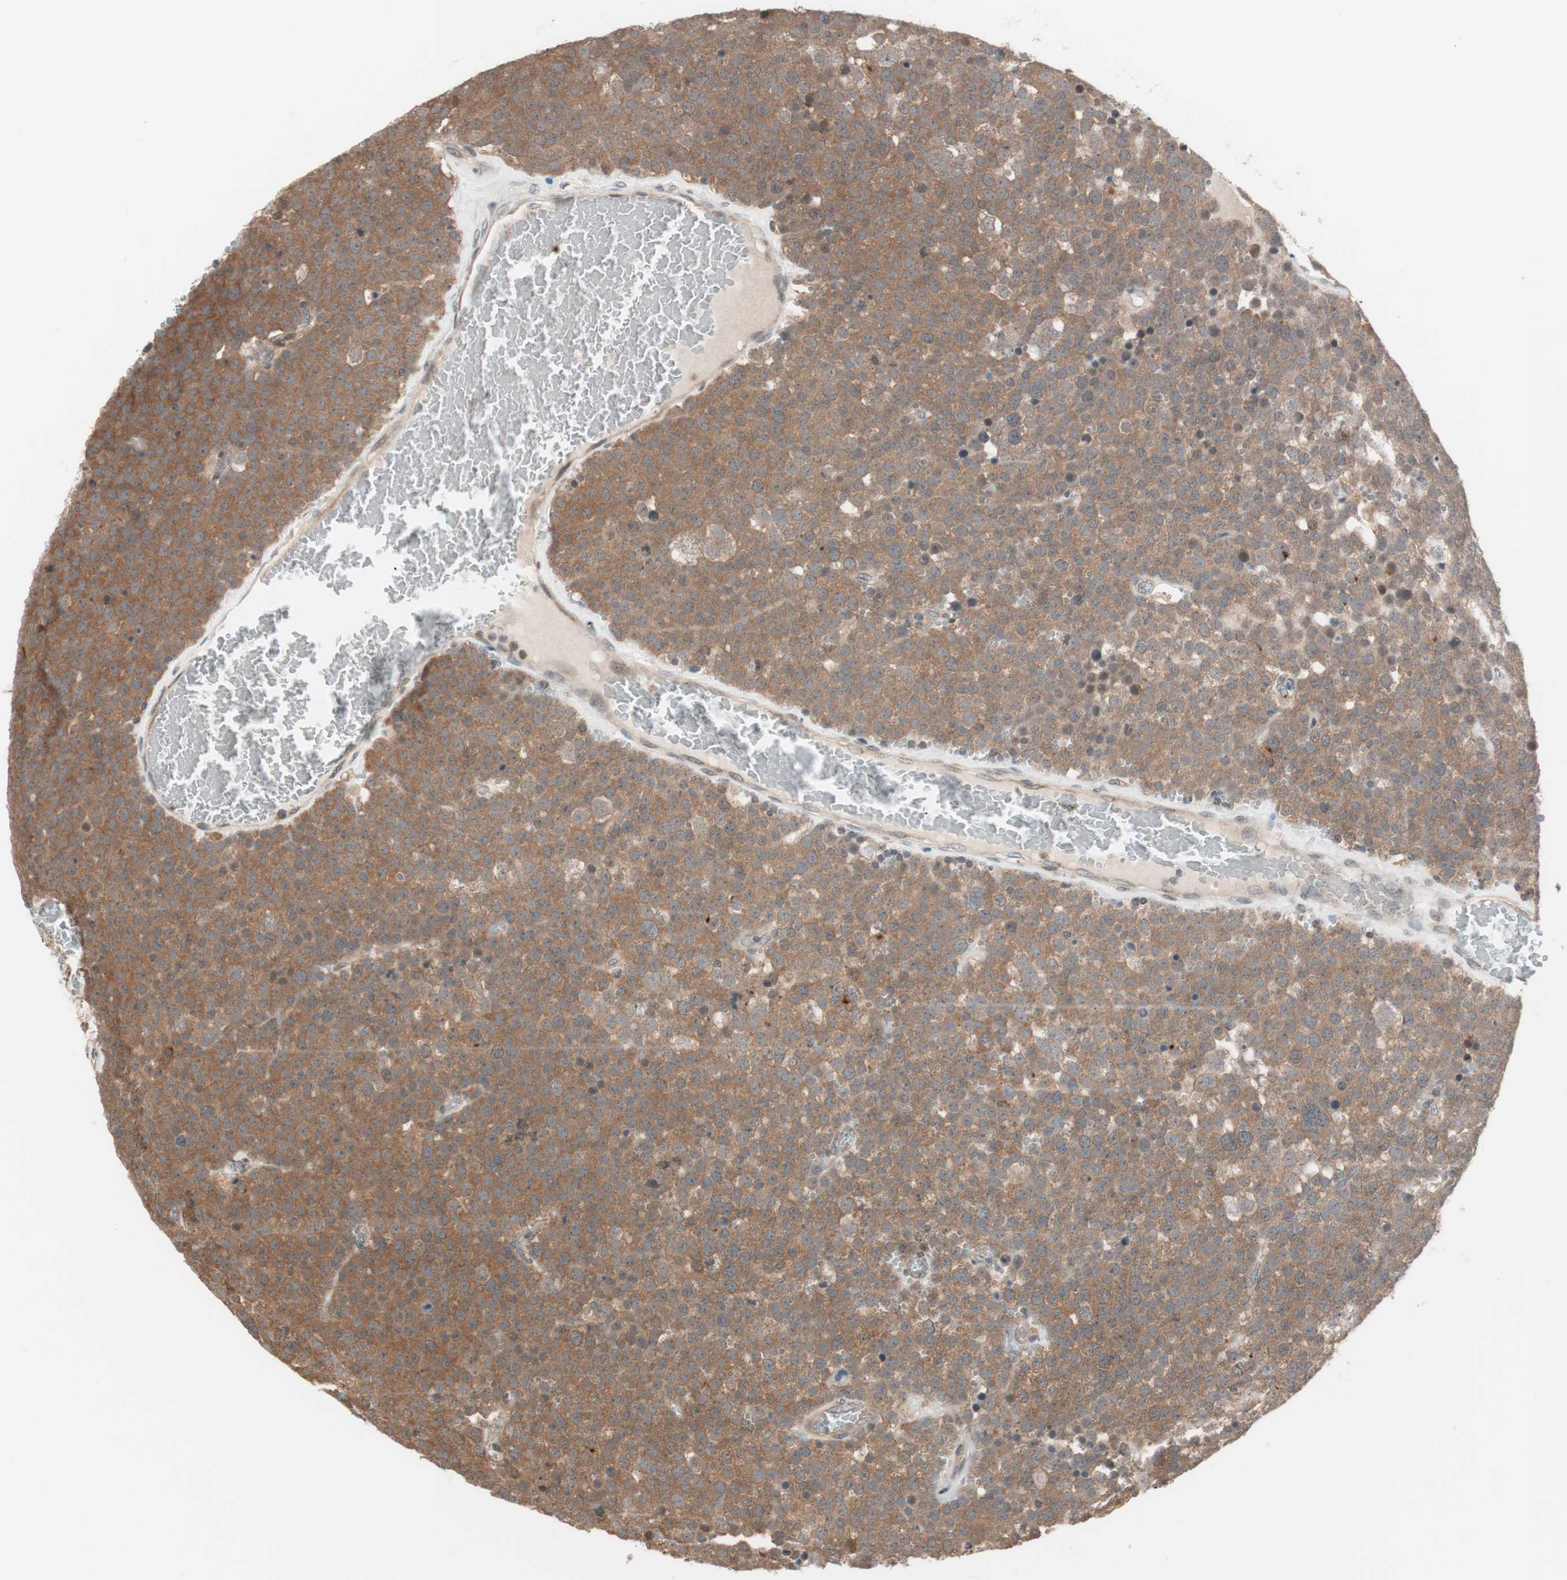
{"staining": {"intensity": "strong", "quantity": ">75%", "location": "cytoplasmic/membranous"}, "tissue": "testis cancer", "cell_type": "Tumor cells", "image_type": "cancer", "snomed": [{"axis": "morphology", "description": "Seminoma, NOS"}, {"axis": "topography", "description": "Testis"}], "caption": "Tumor cells show high levels of strong cytoplasmic/membranous expression in approximately >75% of cells in testis cancer (seminoma). The protein of interest is shown in brown color, while the nuclei are stained blue.", "gene": "FBXO5", "patient": {"sex": "male", "age": 71}}